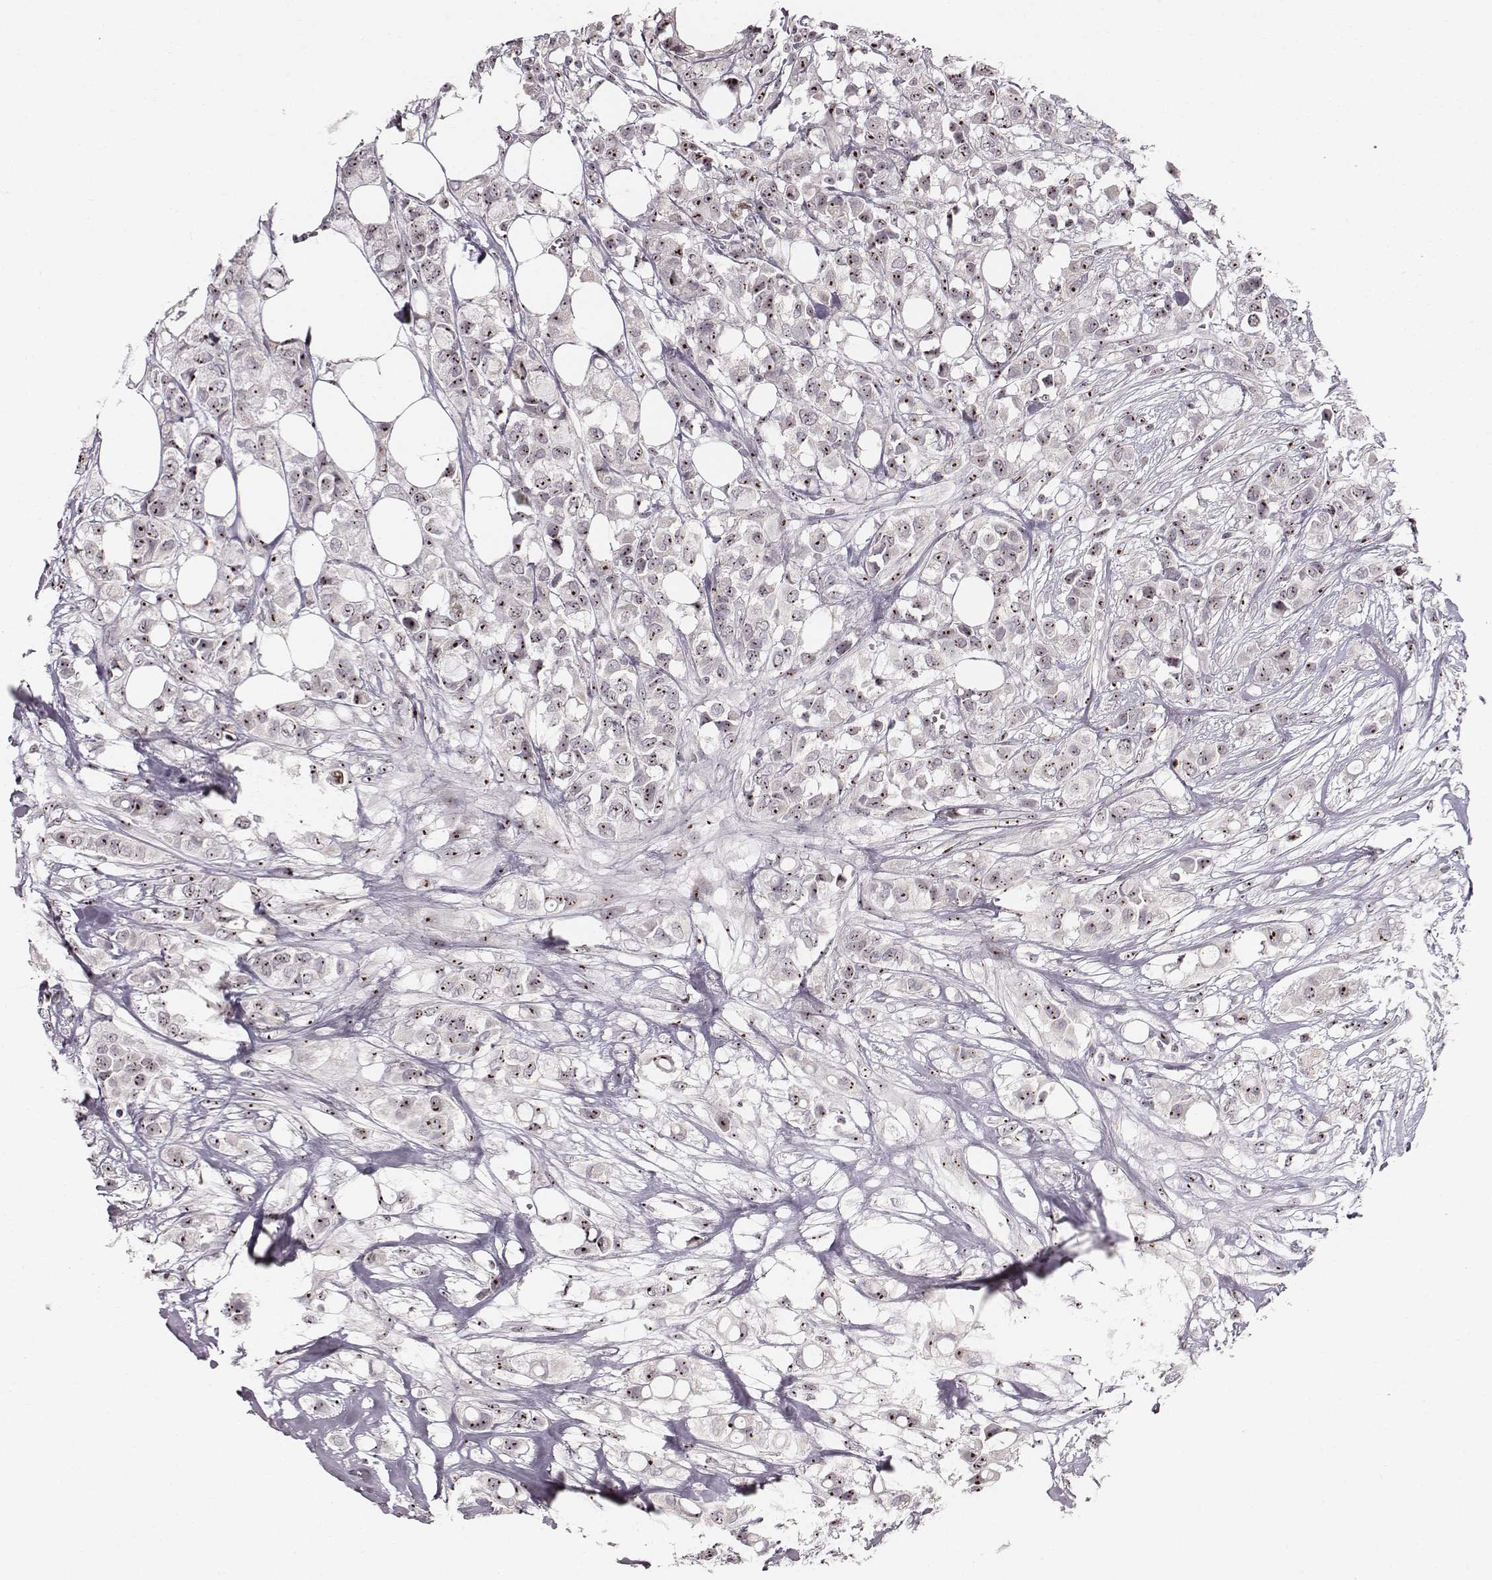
{"staining": {"intensity": "moderate", "quantity": ">75%", "location": "nuclear"}, "tissue": "breast cancer", "cell_type": "Tumor cells", "image_type": "cancer", "snomed": [{"axis": "morphology", "description": "Duct carcinoma"}, {"axis": "topography", "description": "Breast"}], "caption": "Protein analysis of breast cancer (invasive ductal carcinoma) tissue demonstrates moderate nuclear staining in approximately >75% of tumor cells.", "gene": "NOP56", "patient": {"sex": "female", "age": 85}}